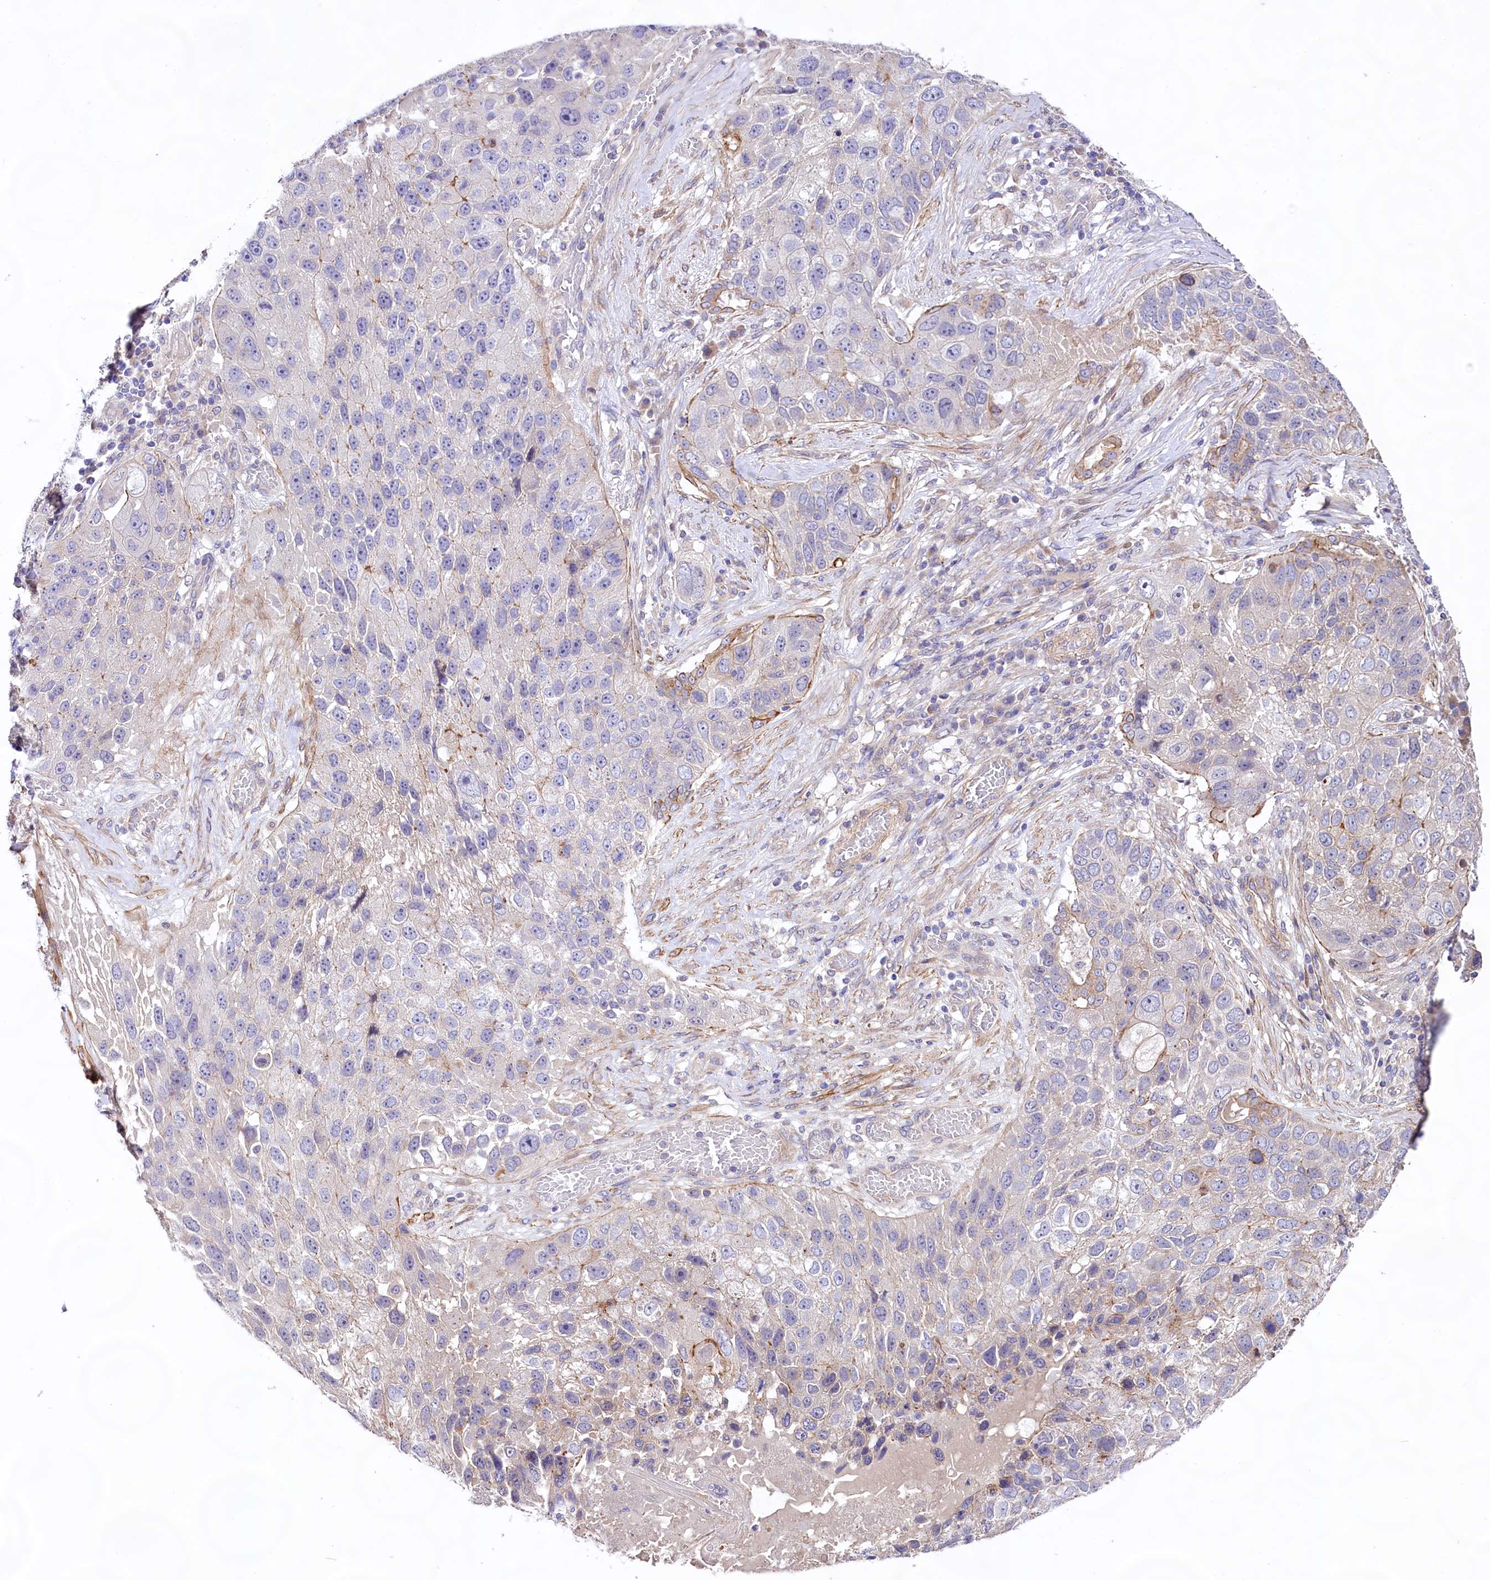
{"staining": {"intensity": "negative", "quantity": "none", "location": "none"}, "tissue": "lung cancer", "cell_type": "Tumor cells", "image_type": "cancer", "snomed": [{"axis": "morphology", "description": "Squamous cell carcinoma, NOS"}, {"axis": "topography", "description": "Lung"}], "caption": "This is an immunohistochemistry (IHC) image of human squamous cell carcinoma (lung). There is no staining in tumor cells.", "gene": "VPS11", "patient": {"sex": "male", "age": 61}}